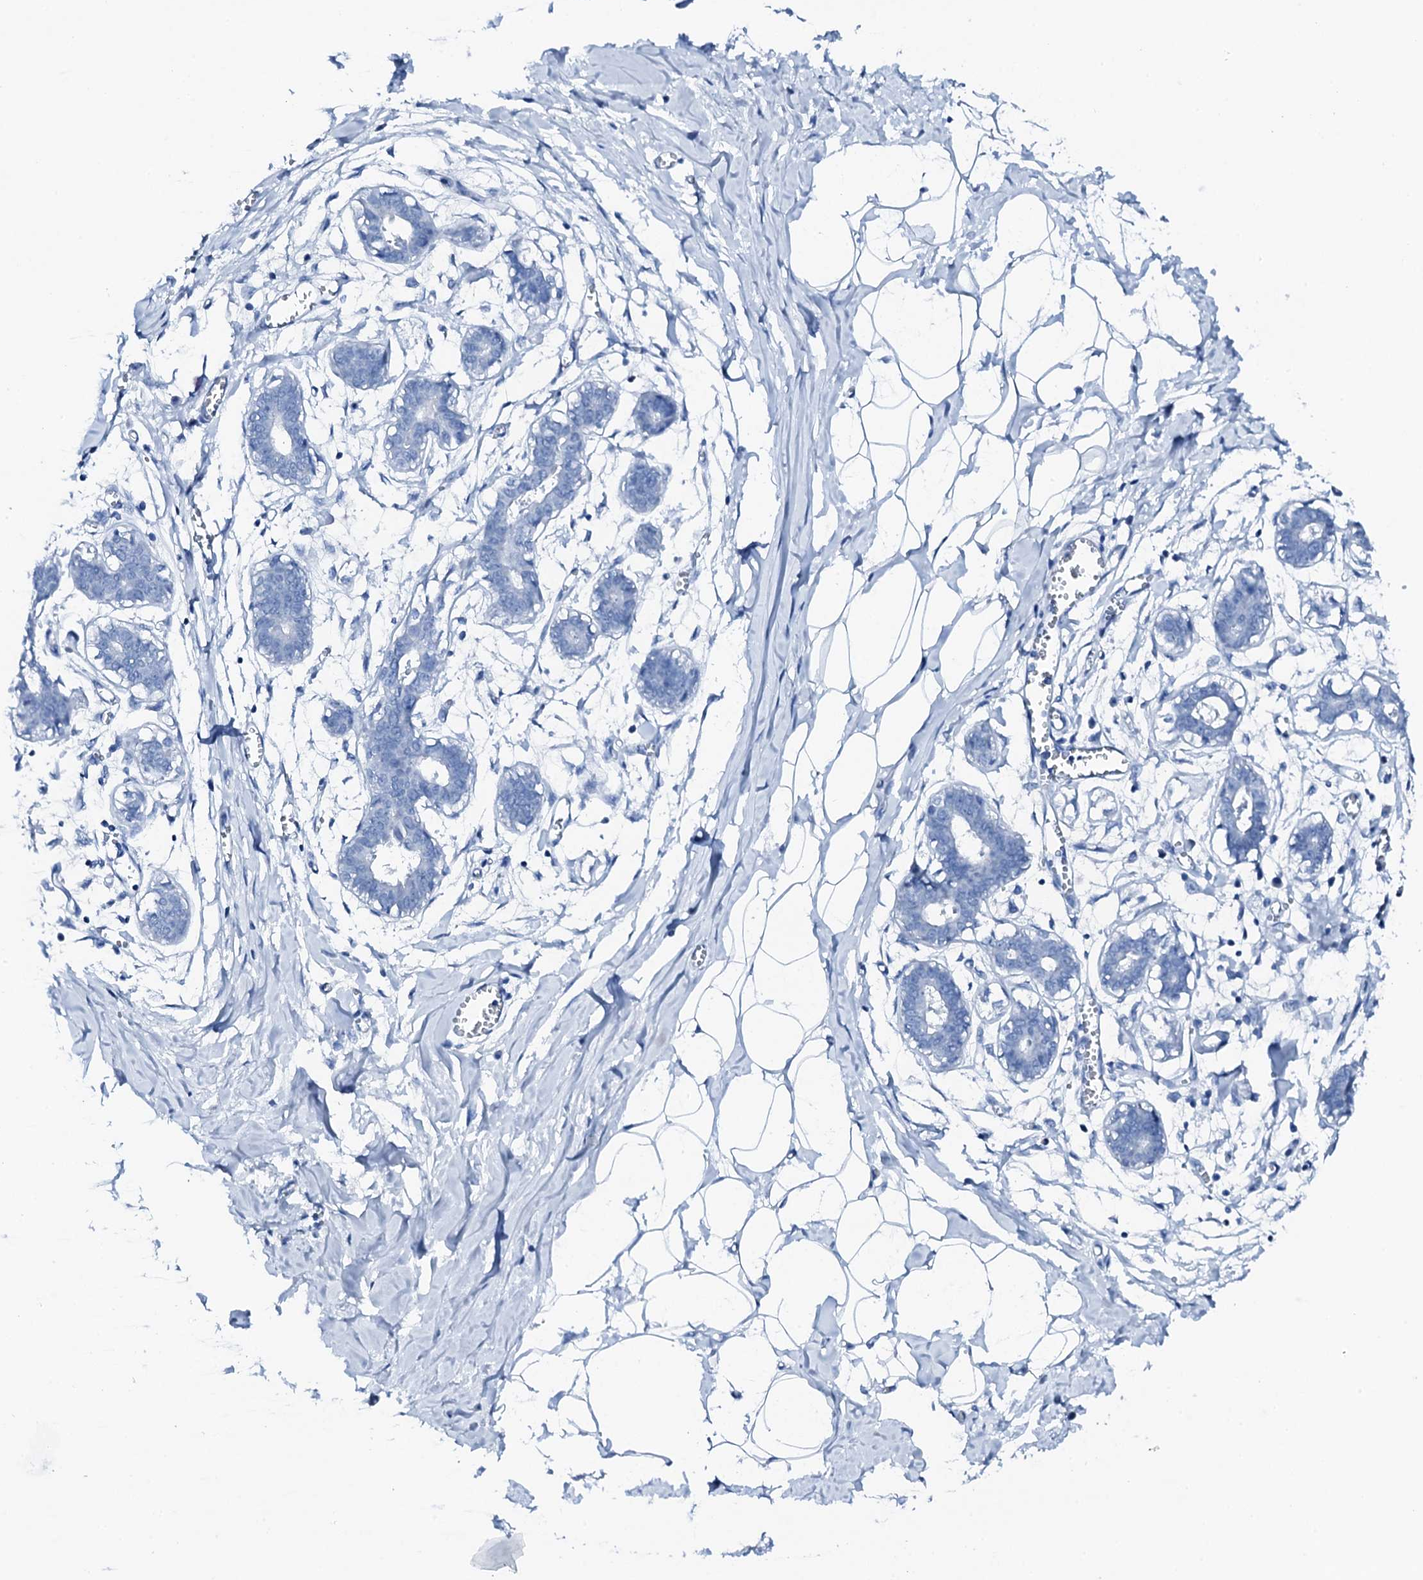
{"staining": {"intensity": "negative", "quantity": "none", "location": "none"}, "tissue": "breast", "cell_type": "Adipocytes", "image_type": "normal", "snomed": [{"axis": "morphology", "description": "Normal tissue, NOS"}, {"axis": "topography", "description": "Breast"}], "caption": "The IHC image has no significant staining in adipocytes of breast.", "gene": "PTH", "patient": {"sex": "female", "age": 27}}